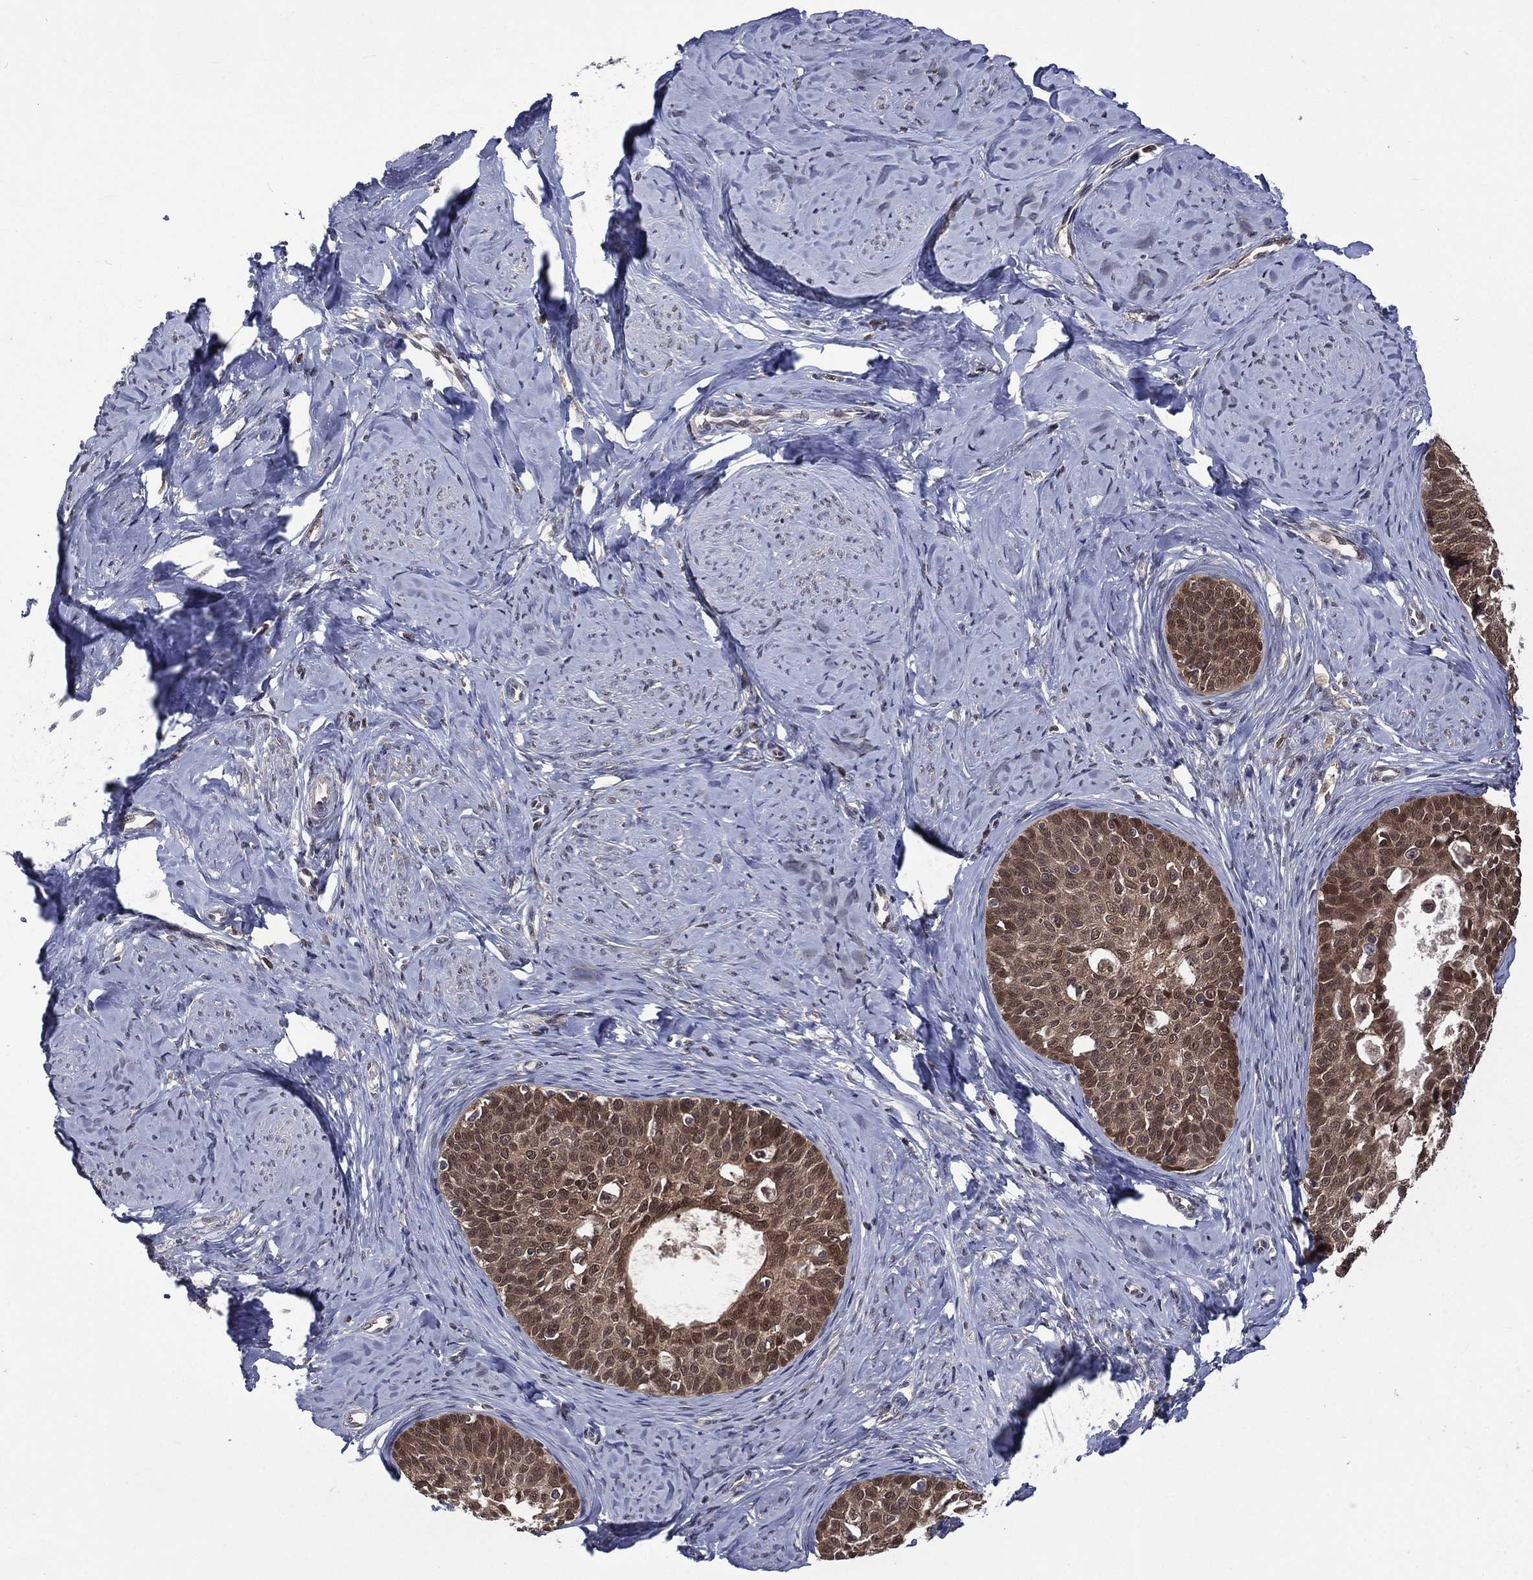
{"staining": {"intensity": "moderate", "quantity": ">75%", "location": "cytoplasmic/membranous,nuclear"}, "tissue": "cervical cancer", "cell_type": "Tumor cells", "image_type": "cancer", "snomed": [{"axis": "morphology", "description": "Squamous cell carcinoma, NOS"}, {"axis": "topography", "description": "Cervix"}], "caption": "IHC of human cervical cancer (squamous cell carcinoma) displays medium levels of moderate cytoplasmic/membranous and nuclear staining in approximately >75% of tumor cells.", "gene": "MTAP", "patient": {"sex": "female", "age": 51}}